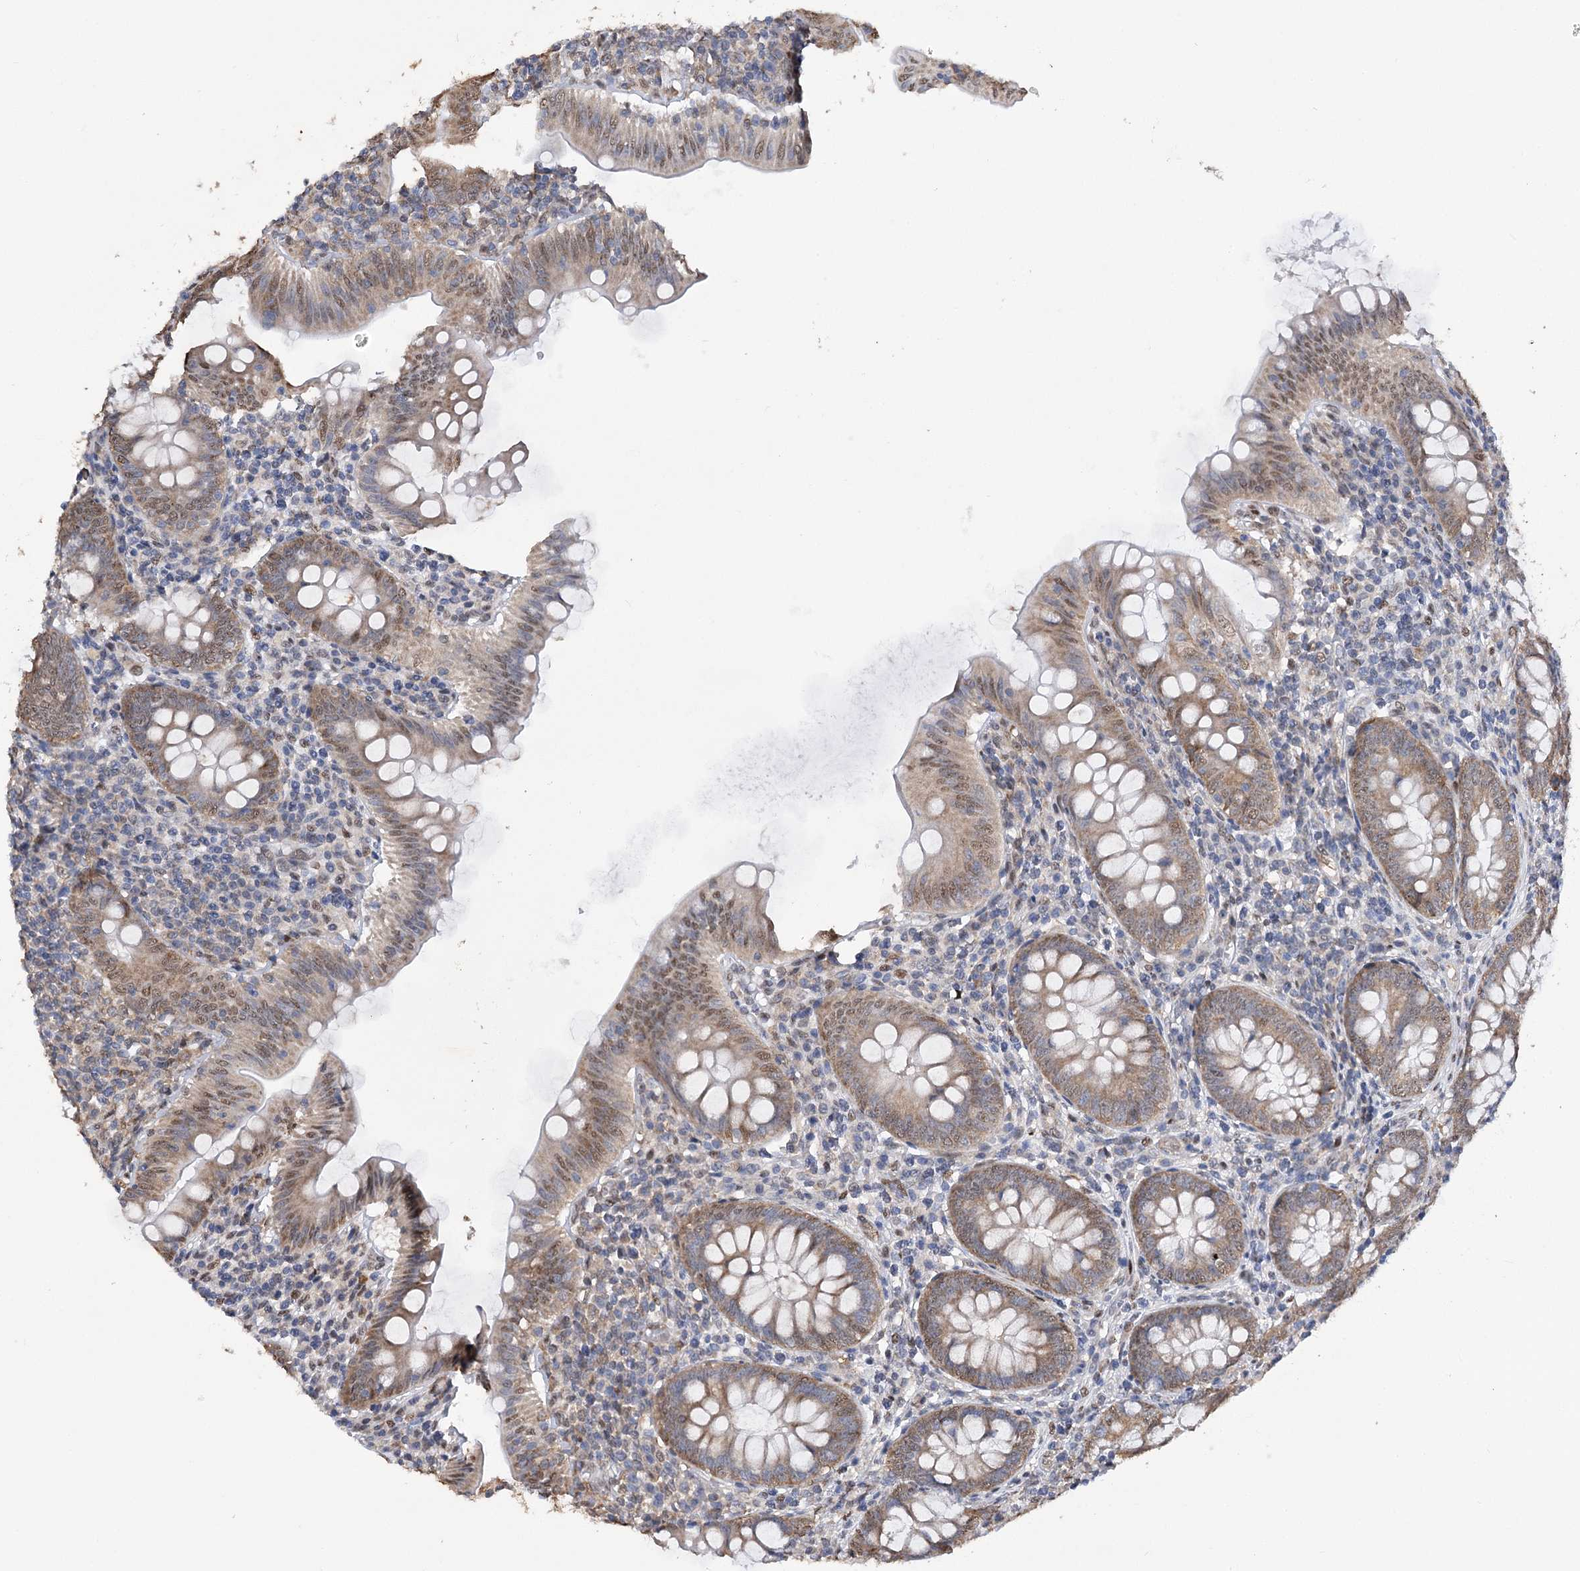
{"staining": {"intensity": "moderate", "quantity": ">75%", "location": "cytoplasmic/membranous,nuclear"}, "tissue": "appendix", "cell_type": "Glandular cells", "image_type": "normal", "snomed": [{"axis": "morphology", "description": "Normal tissue, NOS"}, {"axis": "topography", "description": "Appendix"}], "caption": "Immunohistochemistry (IHC) micrograph of unremarkable appendix: human appendix stained using IHC shows medium levels of moderate protein expression localized specifically in the cytoplasmic/membranous,nuclear of glandular cells, appearing as a cytoplasmic/membranous,nuclear brown color.", "gene": "NFU1", "patient": {"sex": "male", "age": 14}}